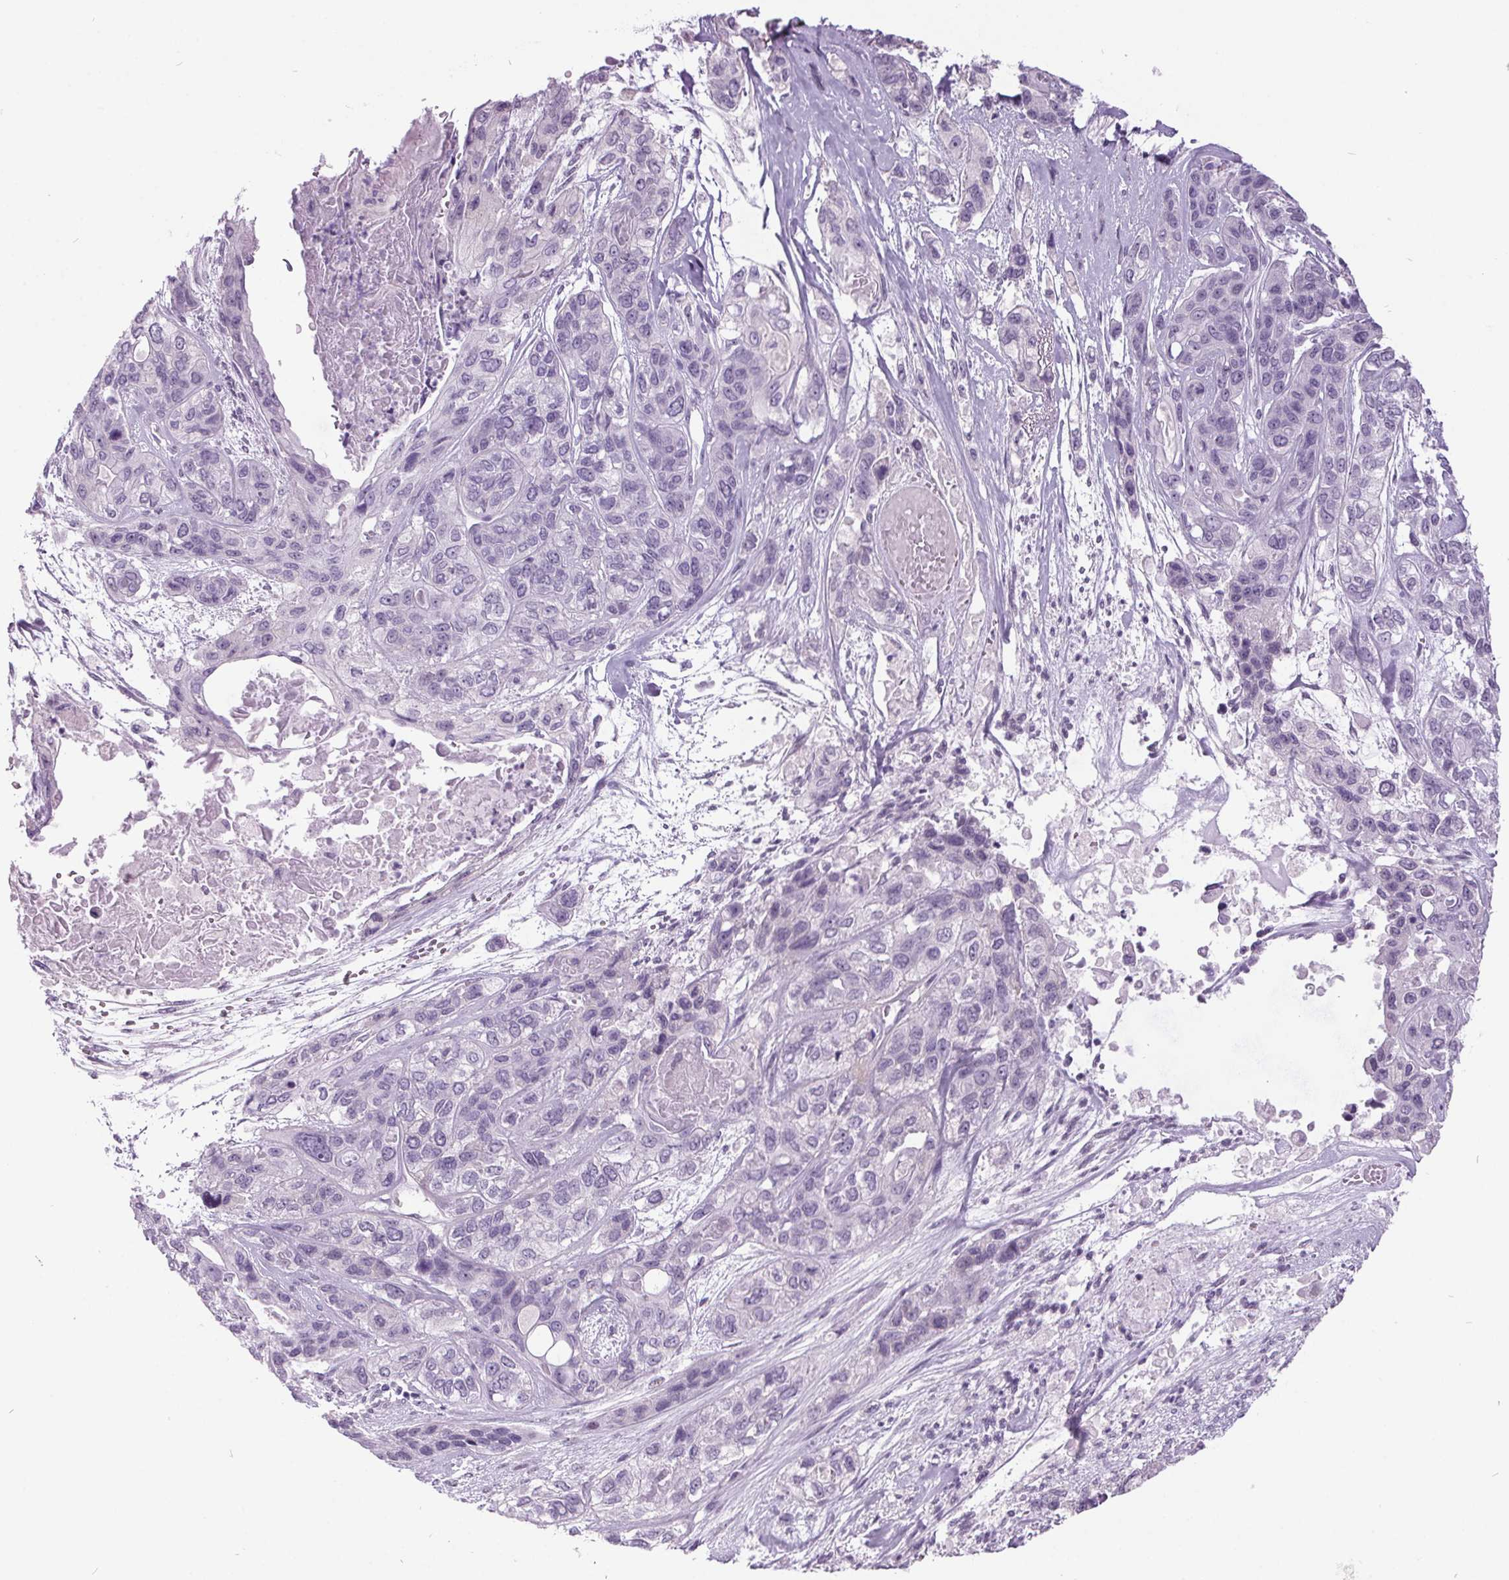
{"staining": {"intensity": "negative", "quantity": "none", "location": "none"}, "tissue": "lung cancer", "cell_type": "Tumor cells", "image_type": "cancer", "snomed": [{"axis": "morphology", "description": "Squamous cell carcinoma, NOS"}, {"axis": "topography", "description": "Lung"}], "caption": "This micrograph is of lung squamous cell carcinoma stained with immunohistochemistry (IHC) to label a protein in brown with the nuclei are counter-stained blue. There is no expression in tumor cells.", "gene": "ODAD2", "patient": {"sex": "female", "age": 70}}